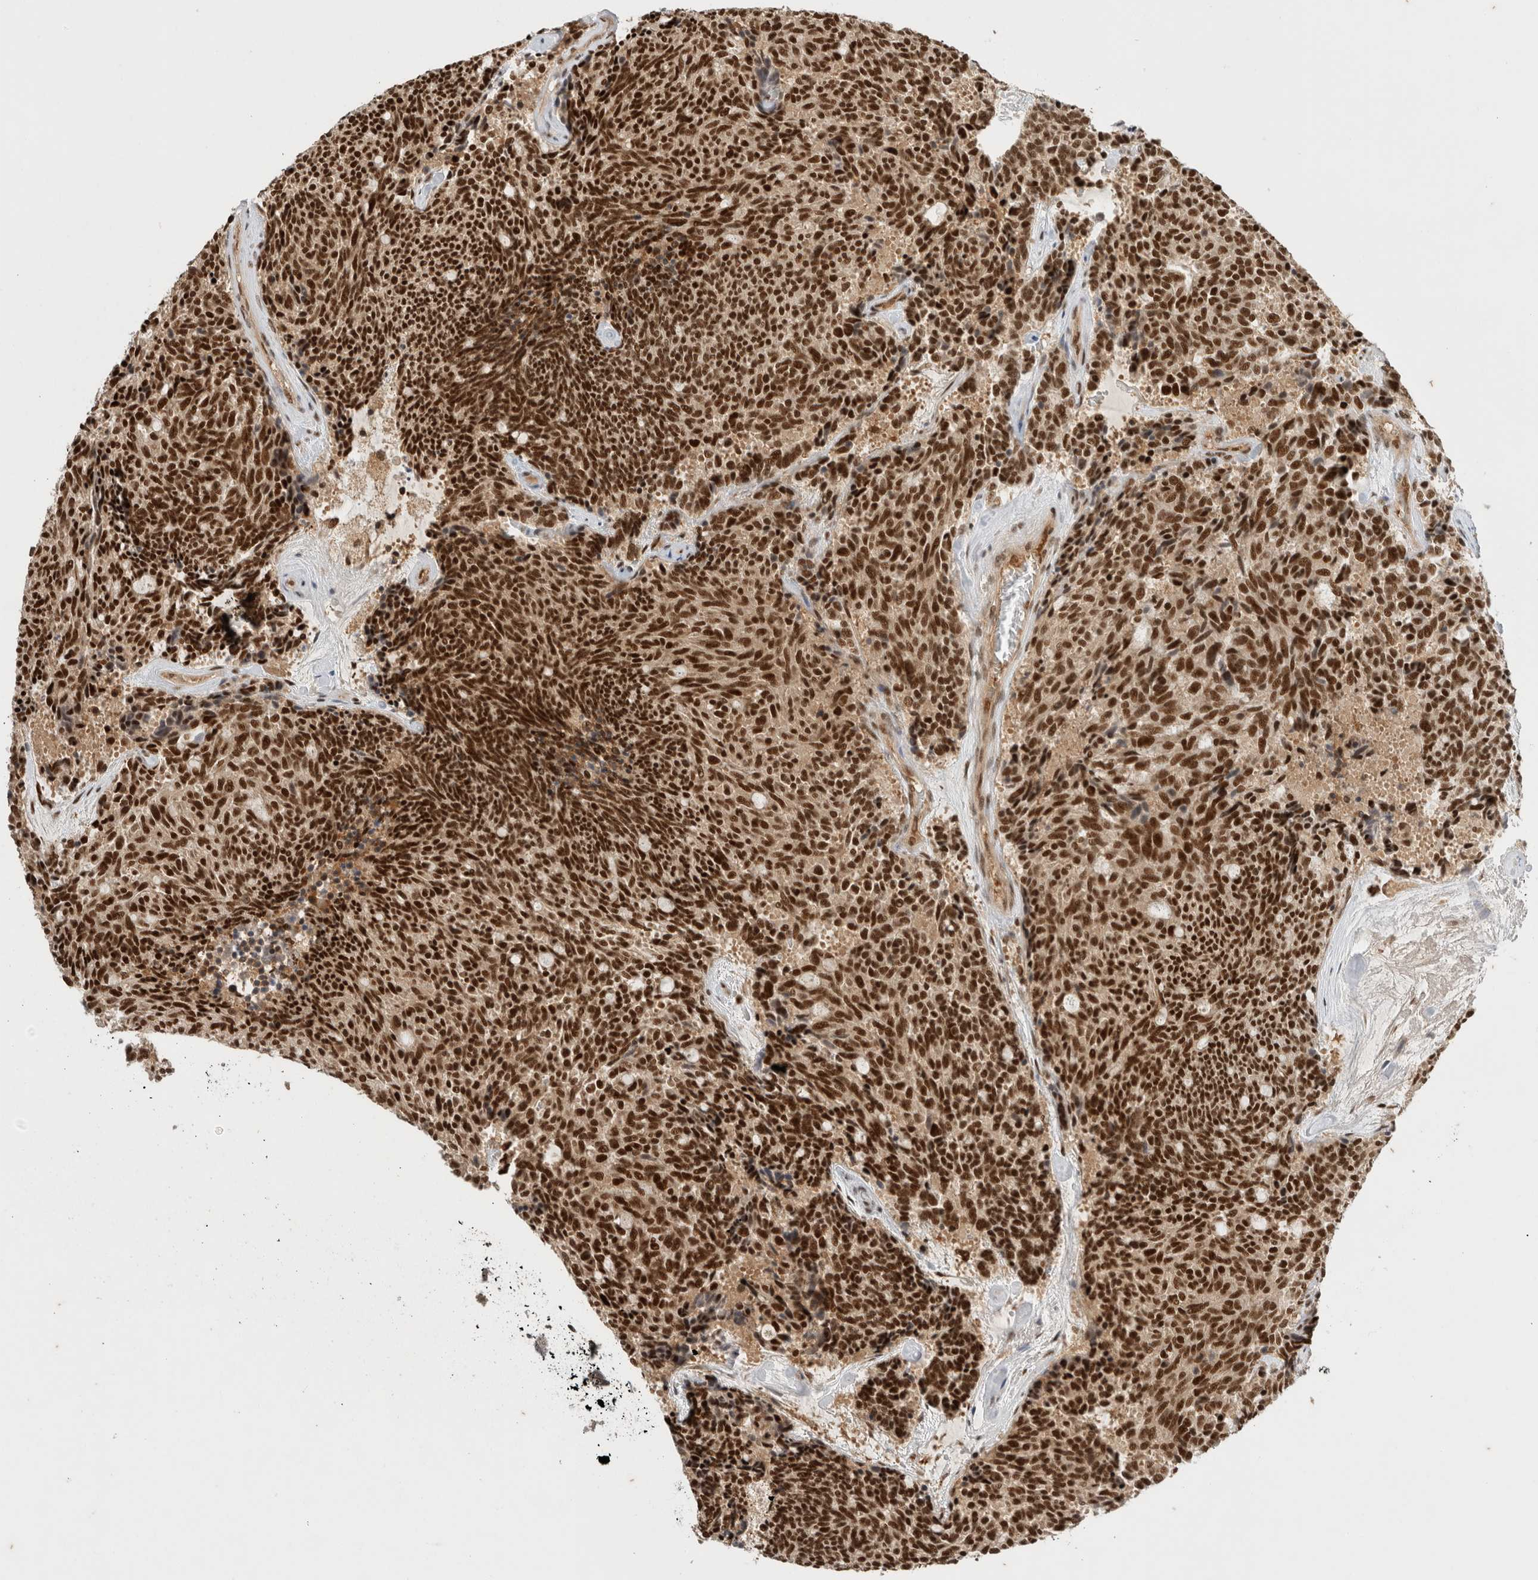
{"staining": {"intensity": "strong", "quantity": ">75%", "location": "nuclear"}, "tissue": "carcinoid", "cell_type": "Tumor cells", "image_type": "cancer", "snomed": [{"axis": "morphology", "description": "Carcinoid, malignant, NOS"}, {"axis": "topography", "description": "Pancreas"}], "caption": "Carcinoid (malignant) tissue shows strong nuclear expression in approximately >75% of tumor cells, visualized by immunohistochemistry.", "gene": "SNRNP40", "patient": {"sex": "female", "age": 54}}